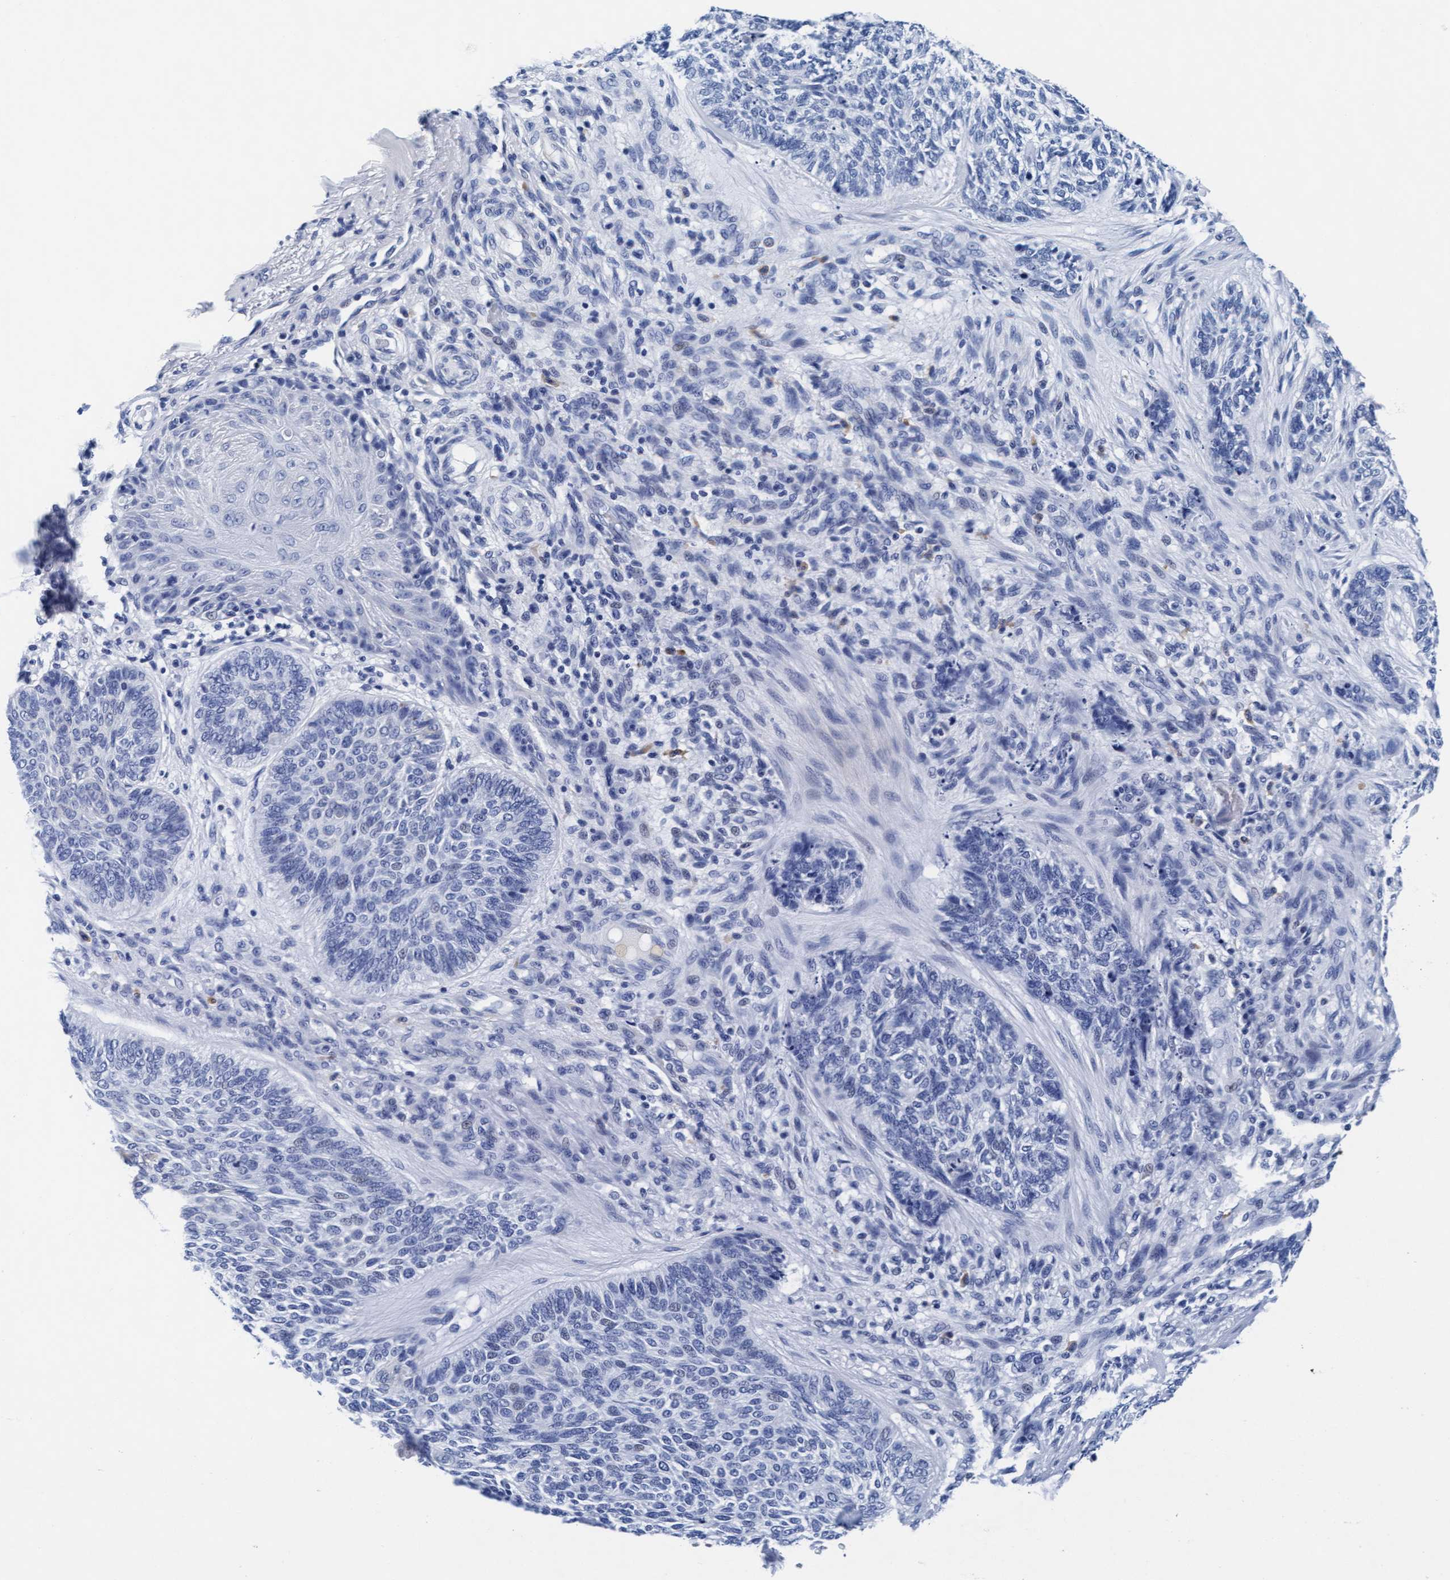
{"staining": {"intensity": "negative", "quantity": "none", "location": "none"}, "tissue": "skin cancer", "cell_type": "Tumor cells", "image_type": "cancer", "snomed": [{"axis": "morphology", "description": "Basal cell carcinoma"}, {"axis": "topography", "description": "Skin"}], "caption": "DAB (3,3'-diaminobenzidine) immunohistochemical staining of human basal cell carcinoma (skin) exhibits no significant staining in tumor cells.", "gene": "ARSG", "patient": {"sex": "male", "age": 55}}